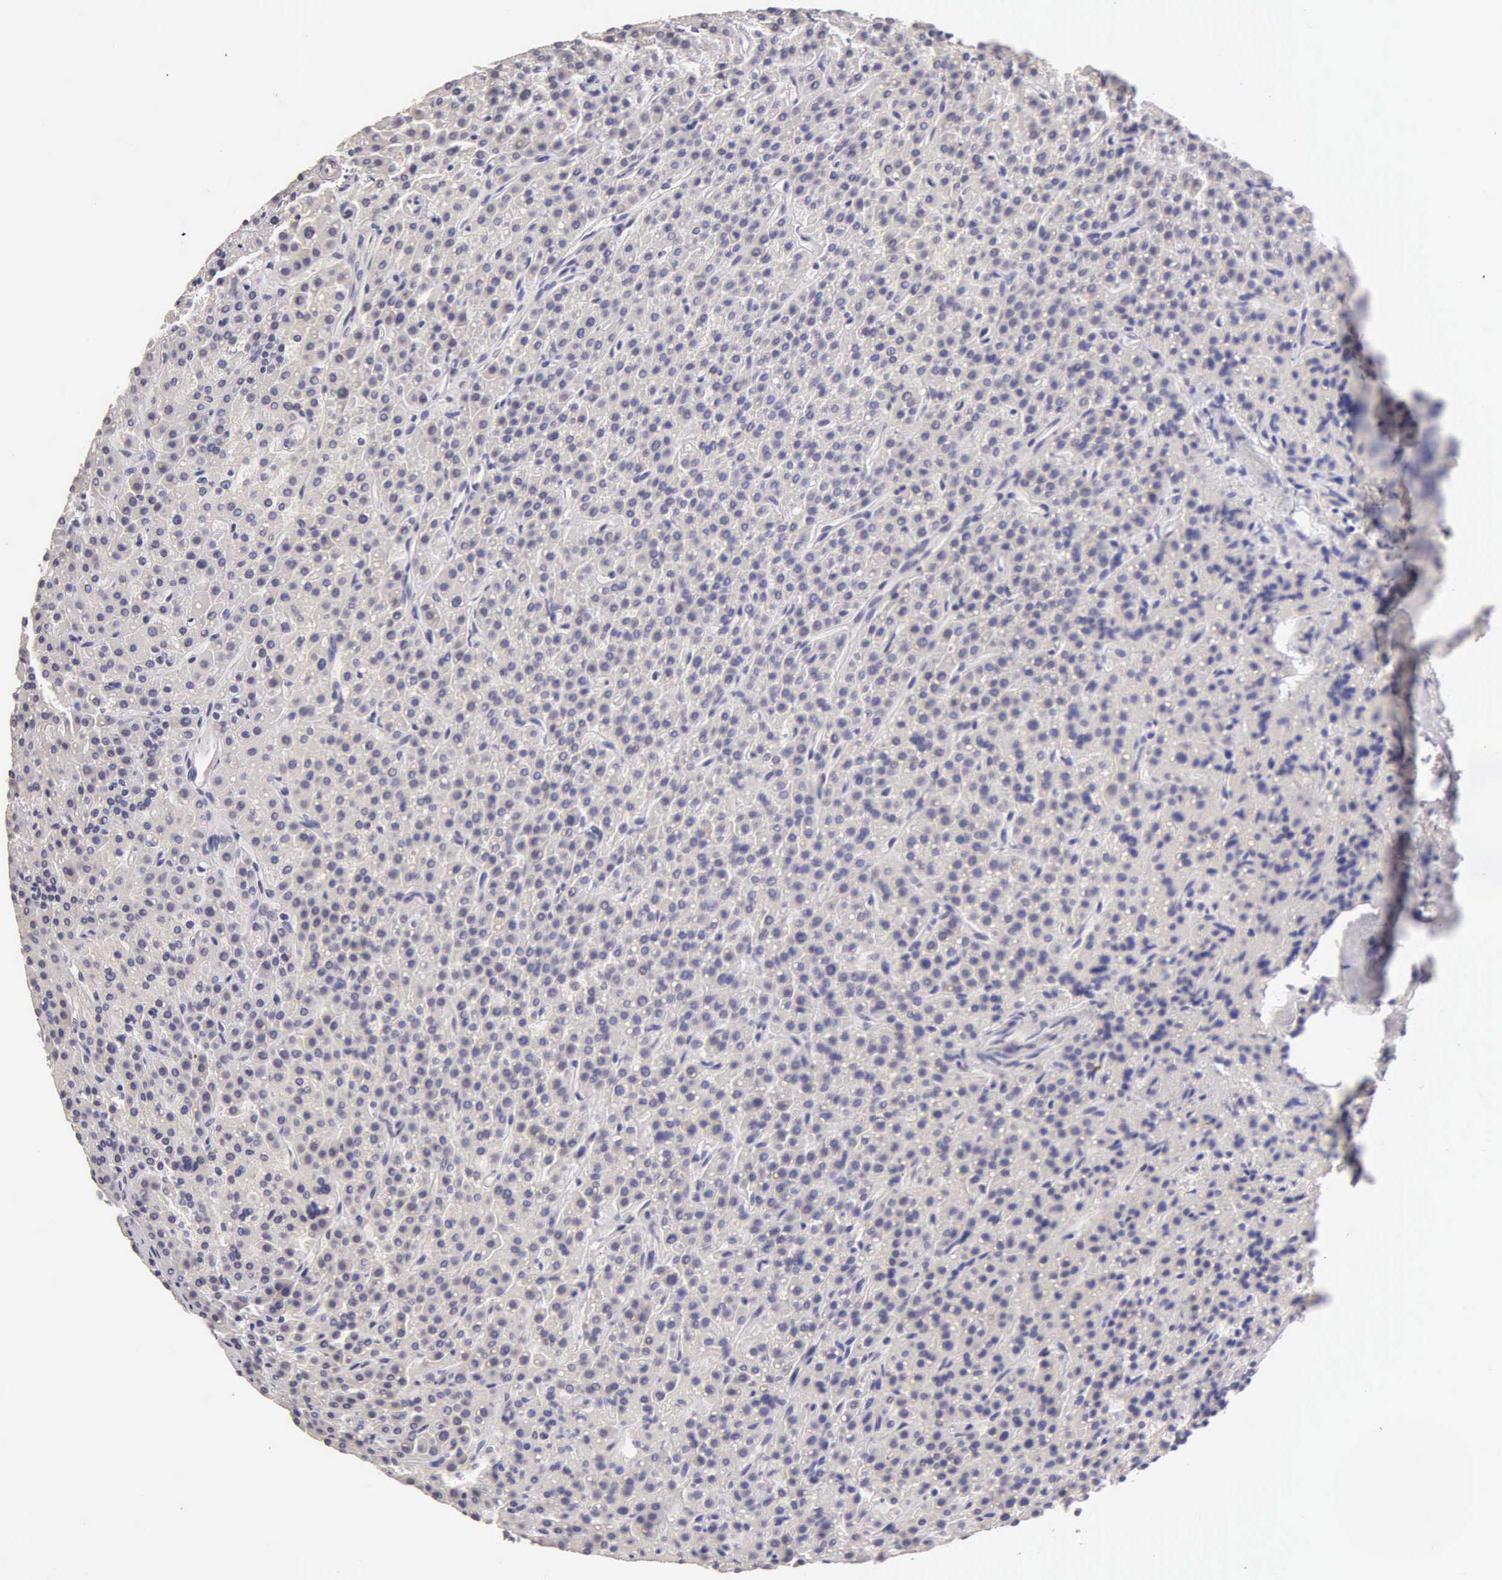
{"staining": {"intensity": "negative", "quantity": "none", "location": "none"}, "tissue": "parathyroid gland", "cell_type": "Glandular cells", "image_type": "normal", "snomed": [{"axis": "morphology", "description": "Normal tissue, NOS"}, {"axis": "topography", "description": "Parathyroid gland"}], "caption": "Glandular cells show no significant protein expression in unremarkable parathyroid gland.", "gene": "ESR1", "patient": {"sex": "male", "age": 71}}